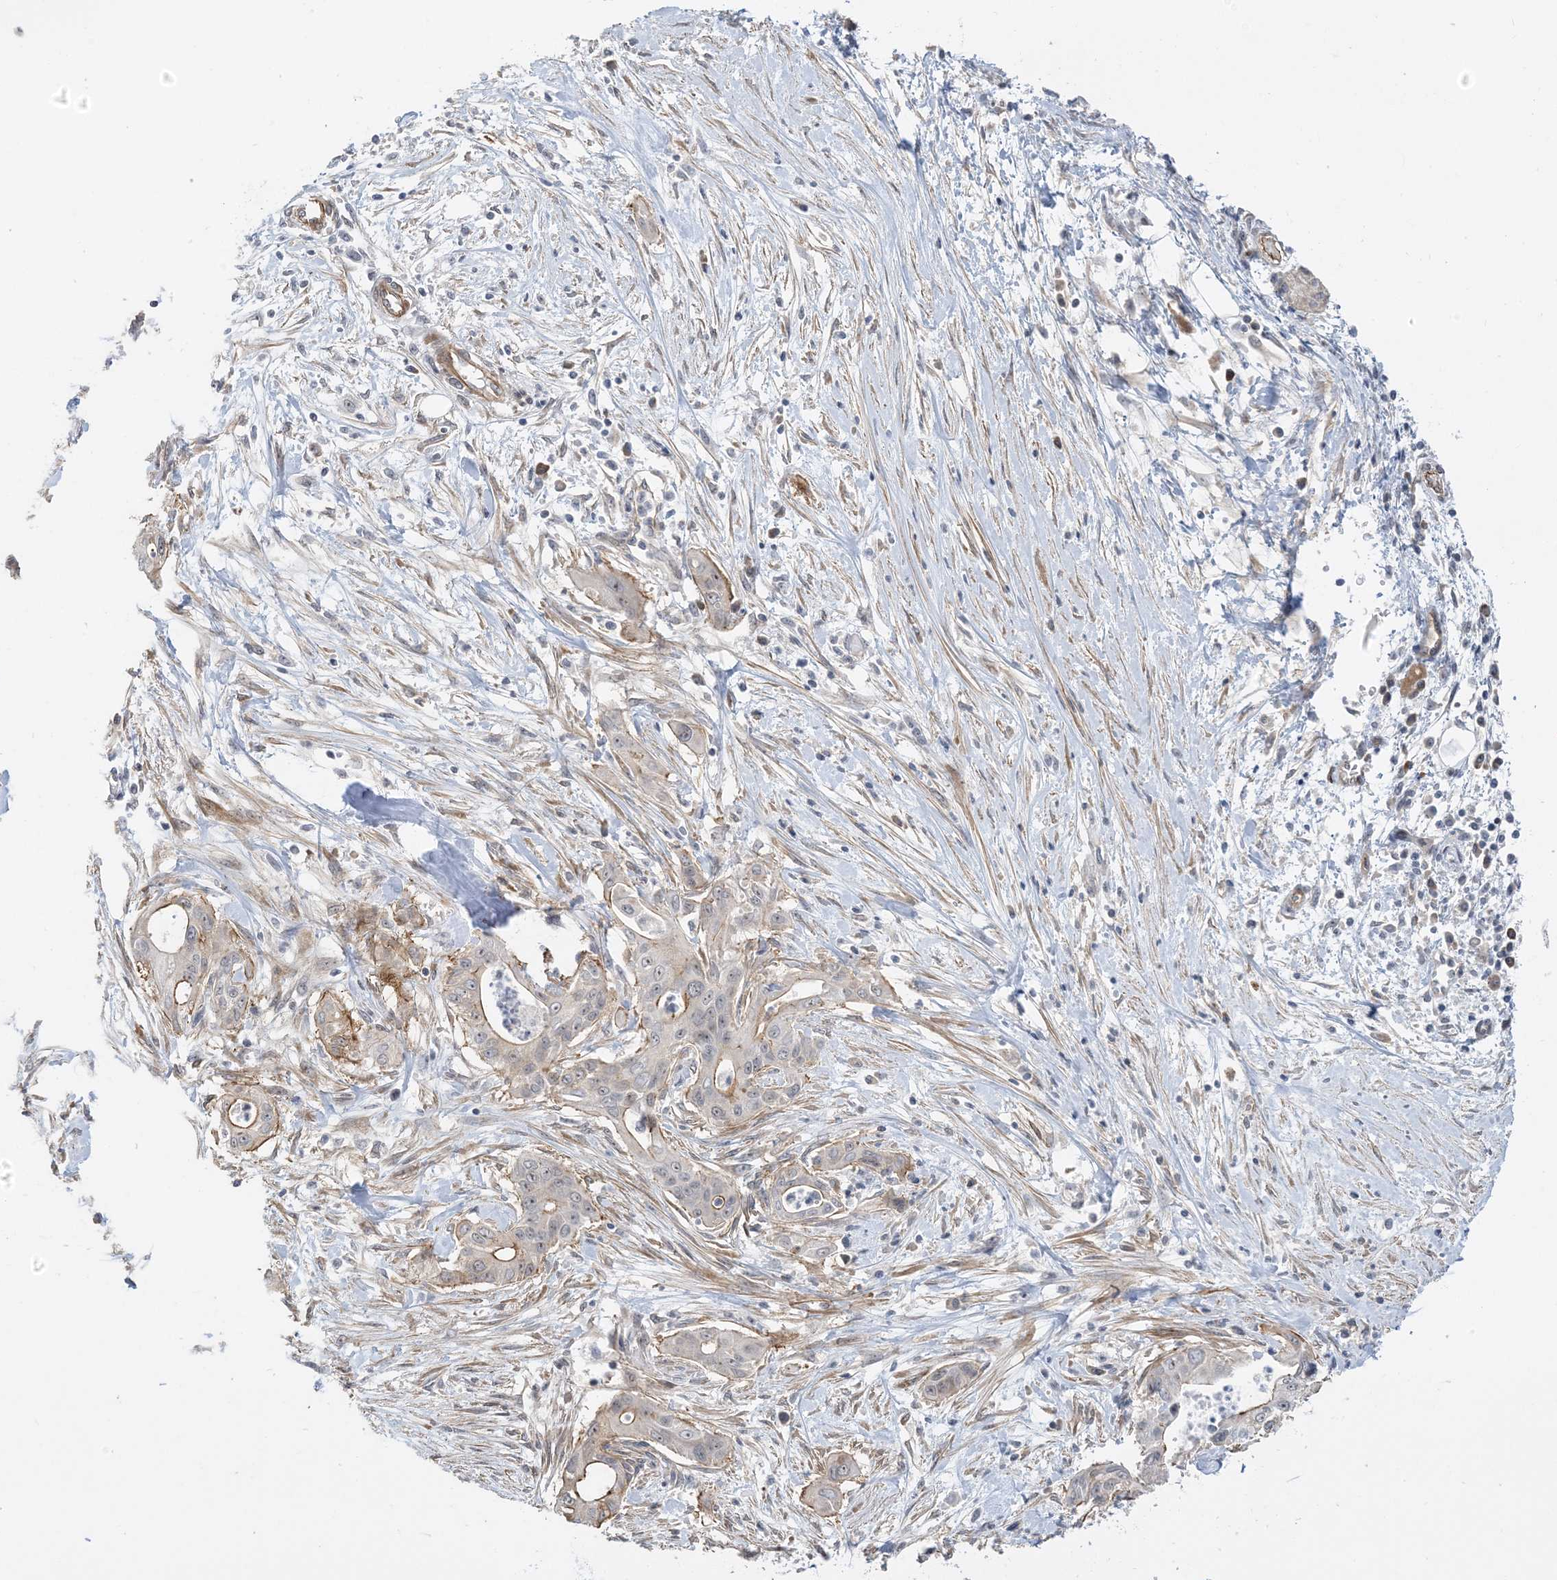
{"staining": {"intensity": "weak", "quantity": "<25%", "location": "cytoplasmic/membranous"}, "tissue": "pancreatic cancer", "cell_type": "Tumor cells", "image_type": "cancer", "snomed": [{"axis": "morphology", "description": "Adenocarcinoma, NOS"}, {"axis": "topography", "description": "Pancreas"}], "caption": "High magnification brightfield microscopy of pancreatic cancer stained with DAB (3,3'-diaminobenzidine) (brown) and counterstained with hematoxylin (blue): tumor cells show no significant expression. (Stains: DAB immunohistochemistry with hematoxylin counter stain, Microscopy: brightfield microscopy at high magnification).", "gene": "IL36B", "patient": {"sex": "male", "age": 58}}